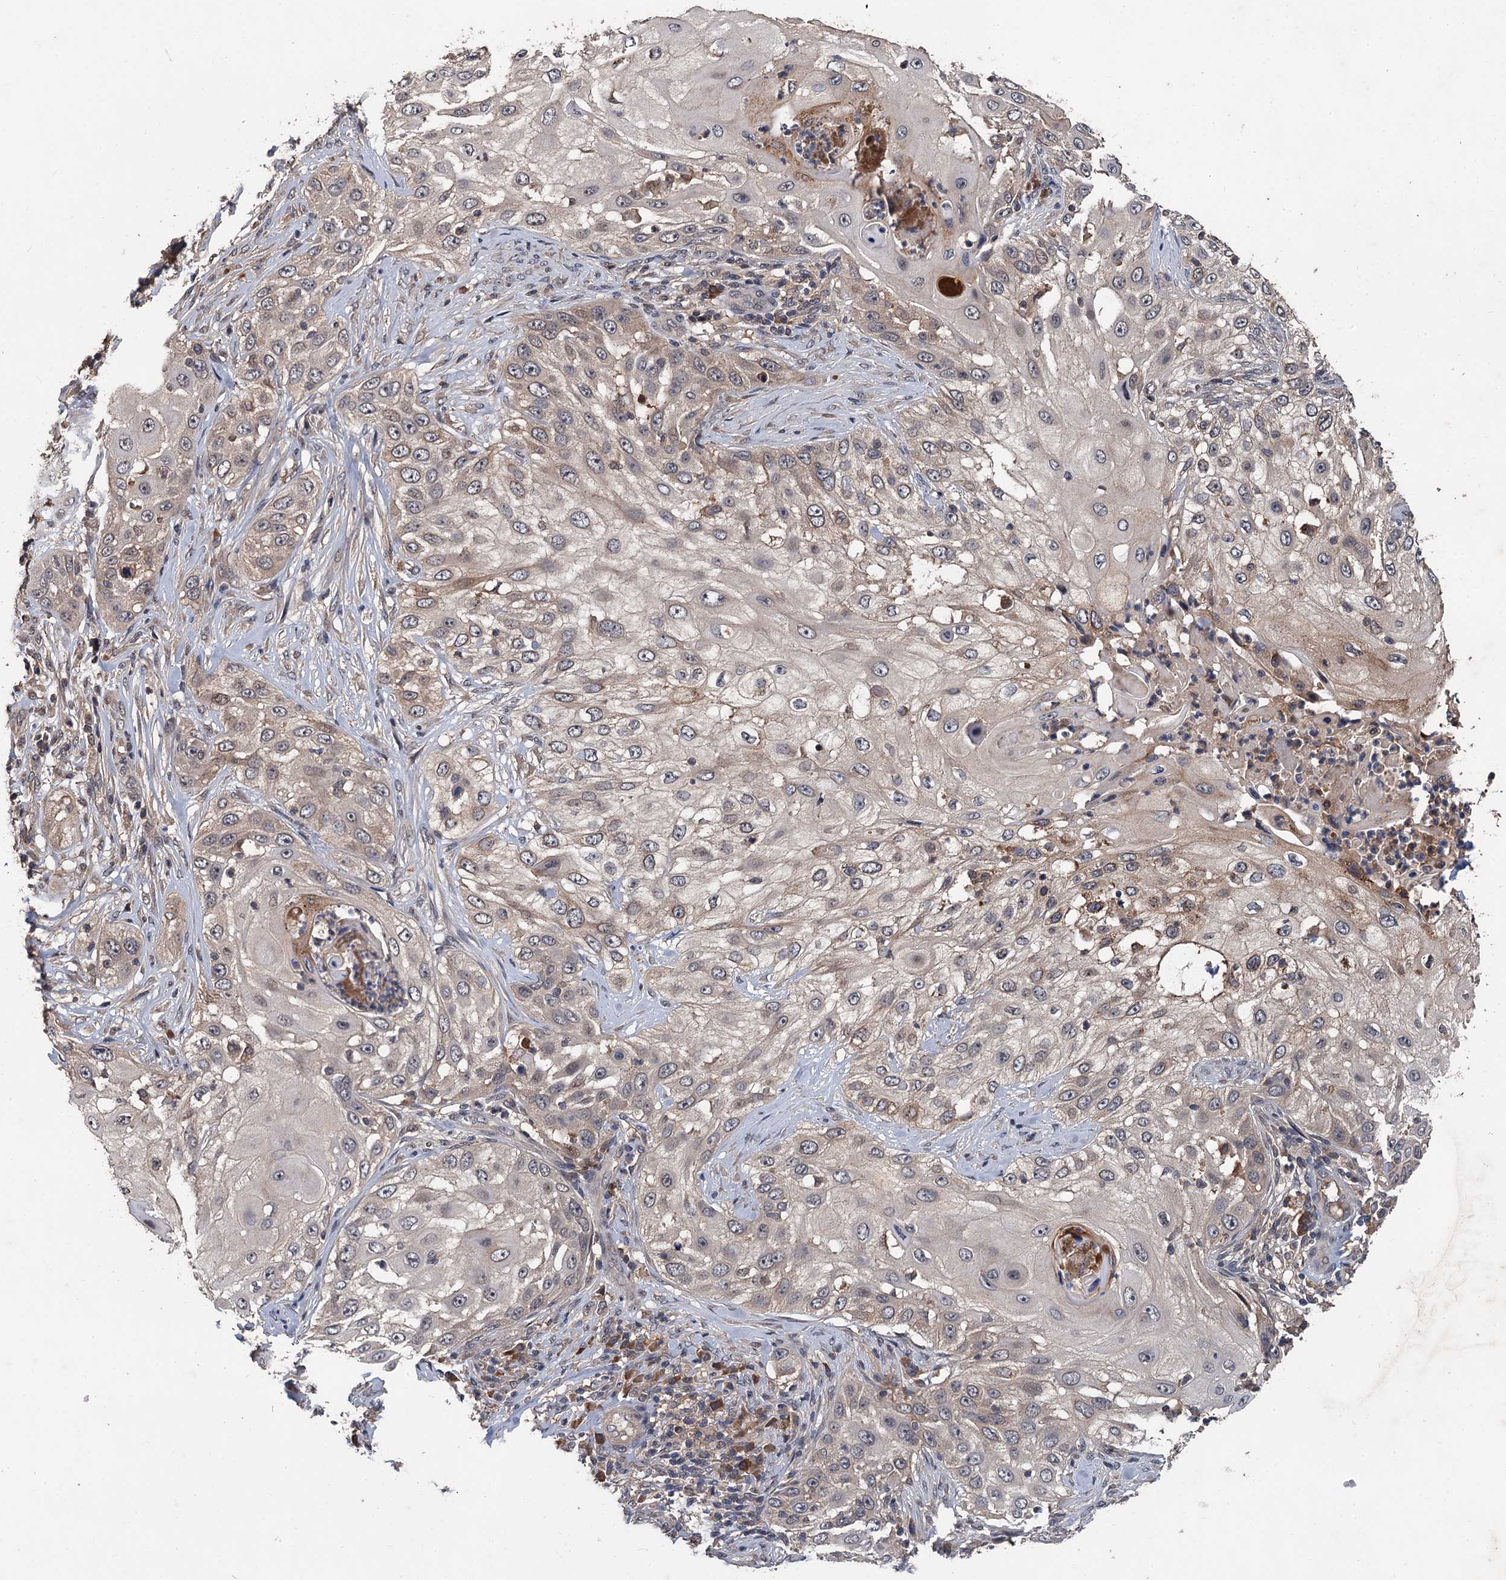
{"staining": {"intensity": "weak", "quantity": "<25%", "location": "cytoplasmic/membranous"}, "tissue": "skin cancer", "cell_type": "Tumor cells", "image_type": "cancer", "snomed": [{"axis": "morphology", "description": "Squamous cell carcinoma, NOS"}, {"axis": "topography", "description": "Skin"}], "caption": "Tumor cells show no significant protein positivity in skin cancer (squamous cell carcinoma).", "gene": "ZNF438", "patient": {"sex": "female", "age": 44}}